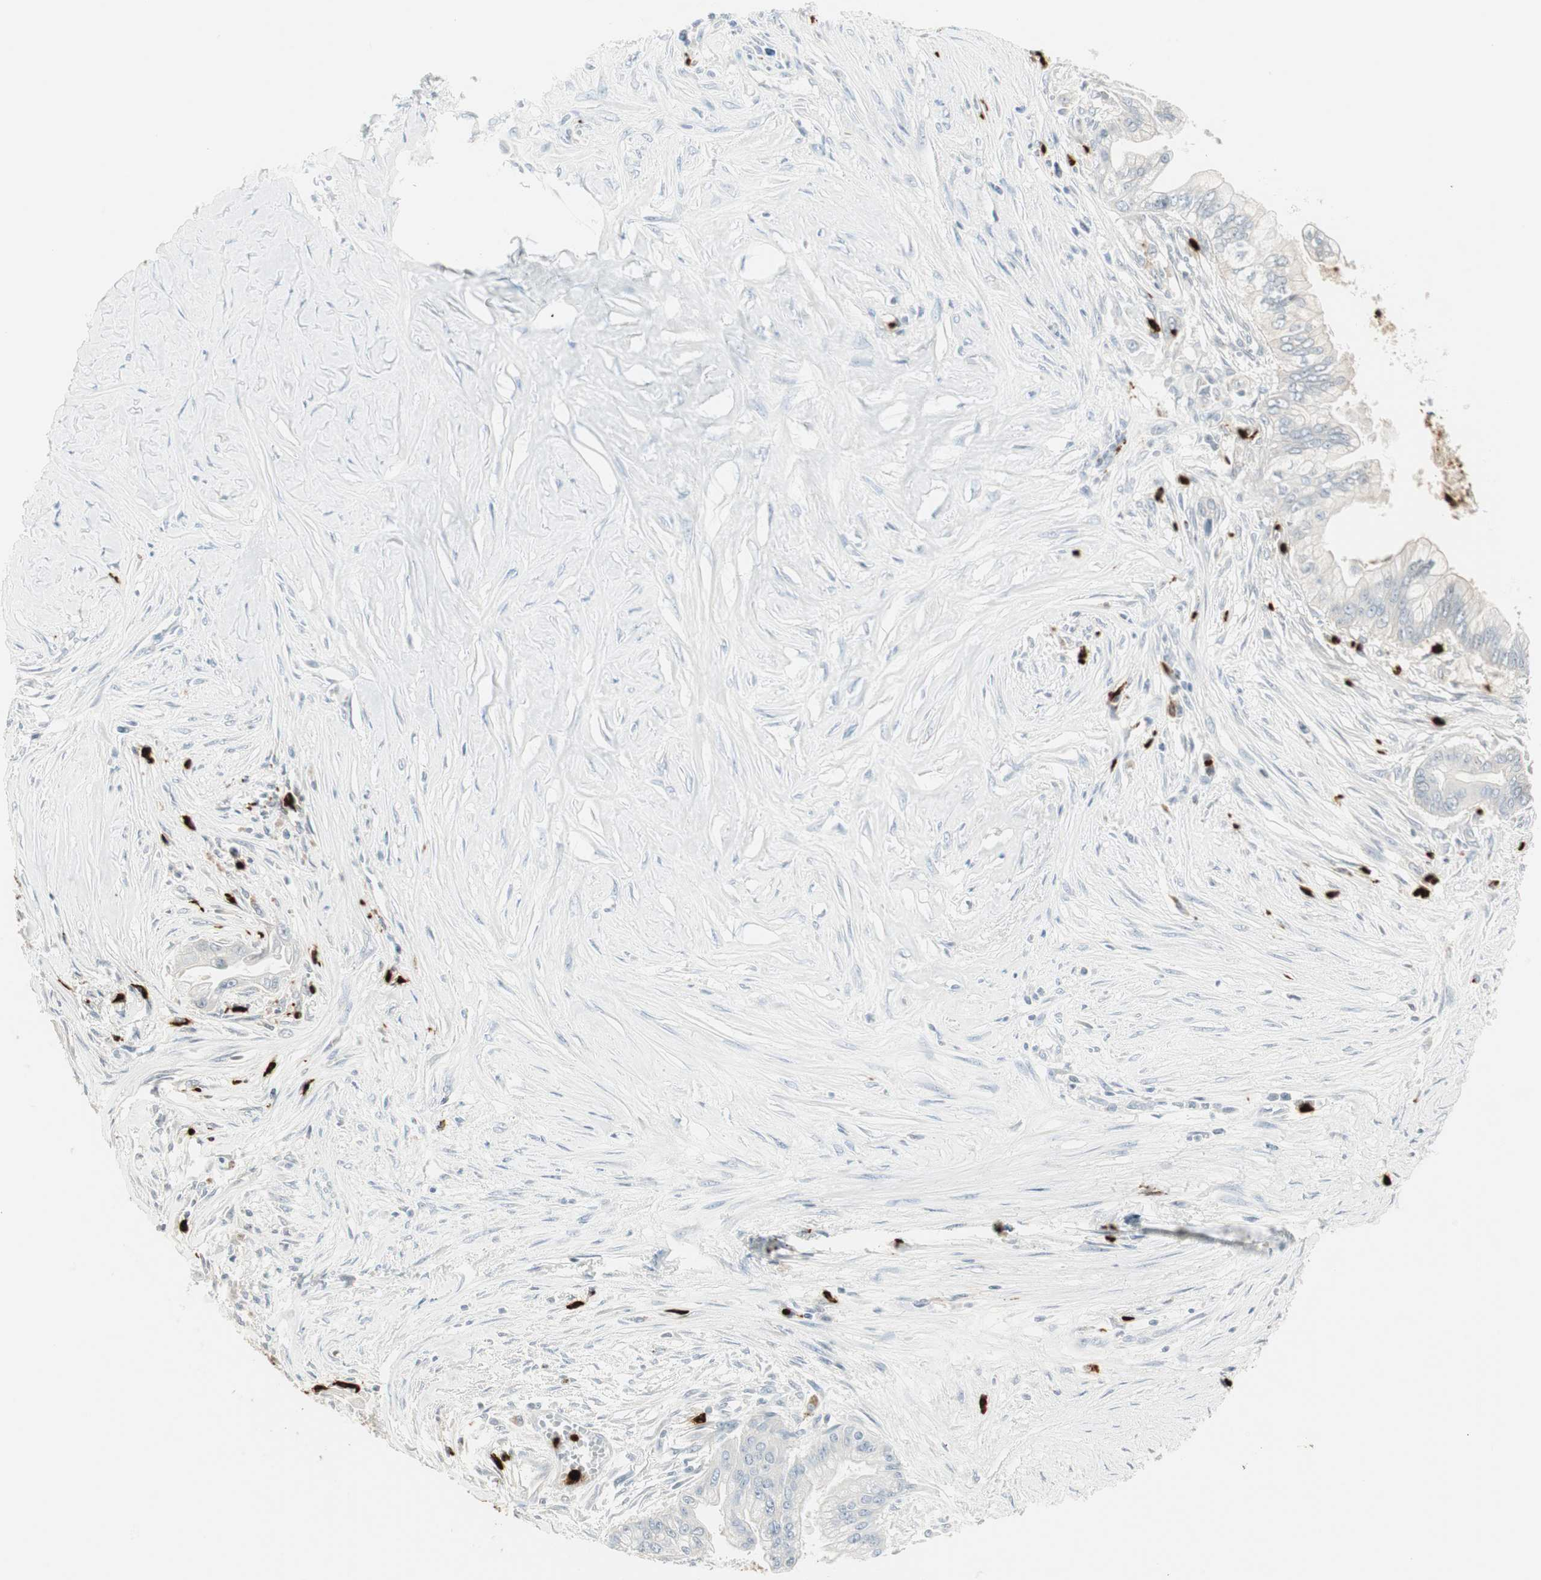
{"staining": {"intensity": "negative", "quantity": "none", "location": "none"}, "tissue": "pancreatic cancer", "cell_type": "Tumor cells", "image_type": "cancer", "snomed": [{"axis": "morphology", "description": "Adenocarcinoma, NOS"}, {"axis": "topography", "description": "Pancreas"}], "caption": "Protein analysis of adenocarcinoma (pancreatic) reveals no significant positivity in tumor cells. (DAB immunohistochemistry, high magnification).", "gene": "PRTN3", "patient": {"sex": "male", "age": 59}}